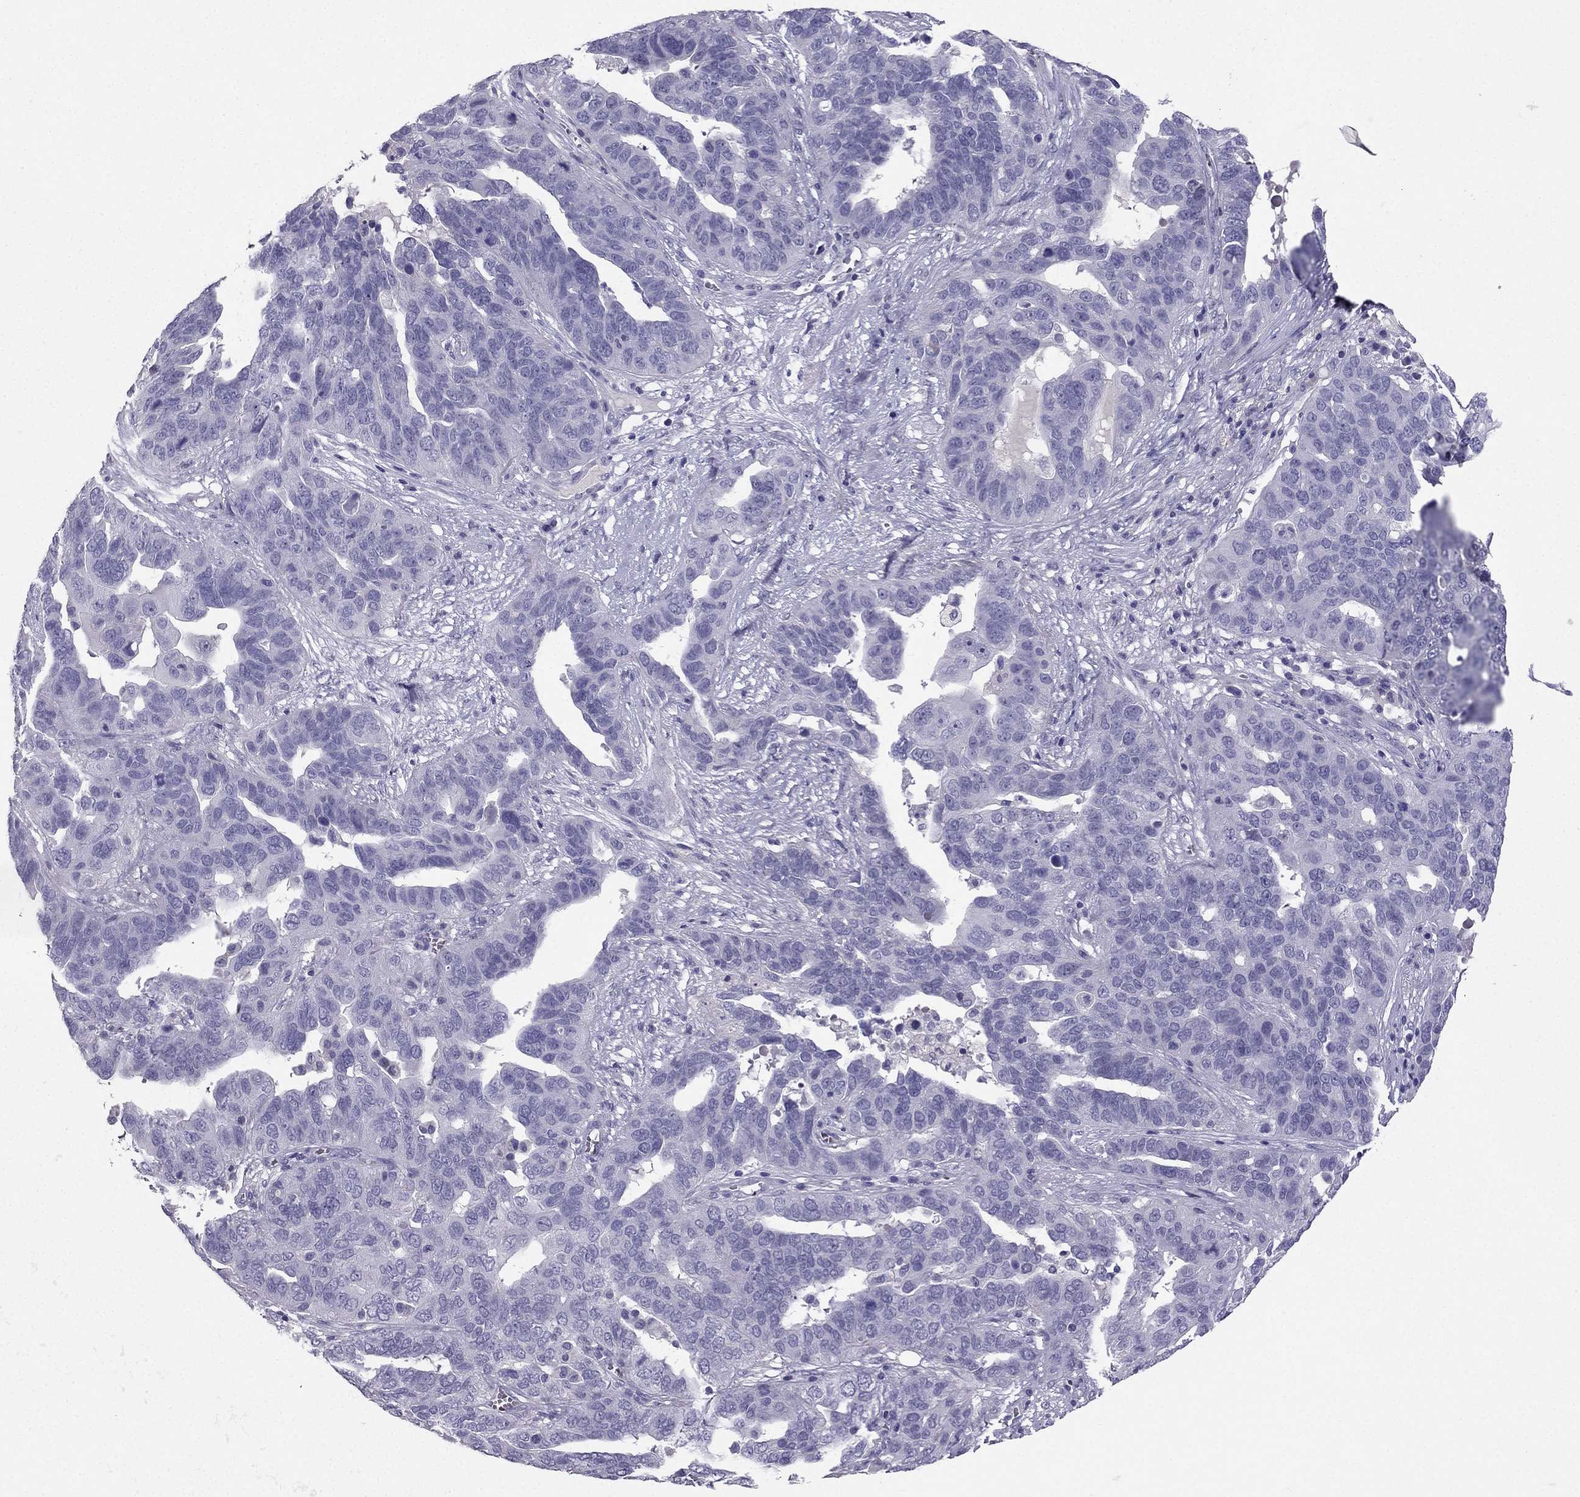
{"staining": {"intensity": "negative", "quantity": "none", "location": "none"}, "tissue": "ovarian cancer", "cell_type": "Tumor cells", "image_type": "cancer", "snomed": [{"axis": "morphology", "description": "Carcinoma, endometroid"}, {"axis": "topography", "description": "Soft tissue"}, {"axis": "topography", "description": "Ovary"}], "caption": "The histopathology image demonstrates no staining of tumor cells in ovarian cancer (endometroid carcinoma).", "gene": "LMTK3", "patient": {"sex": "female", "age": 52}}